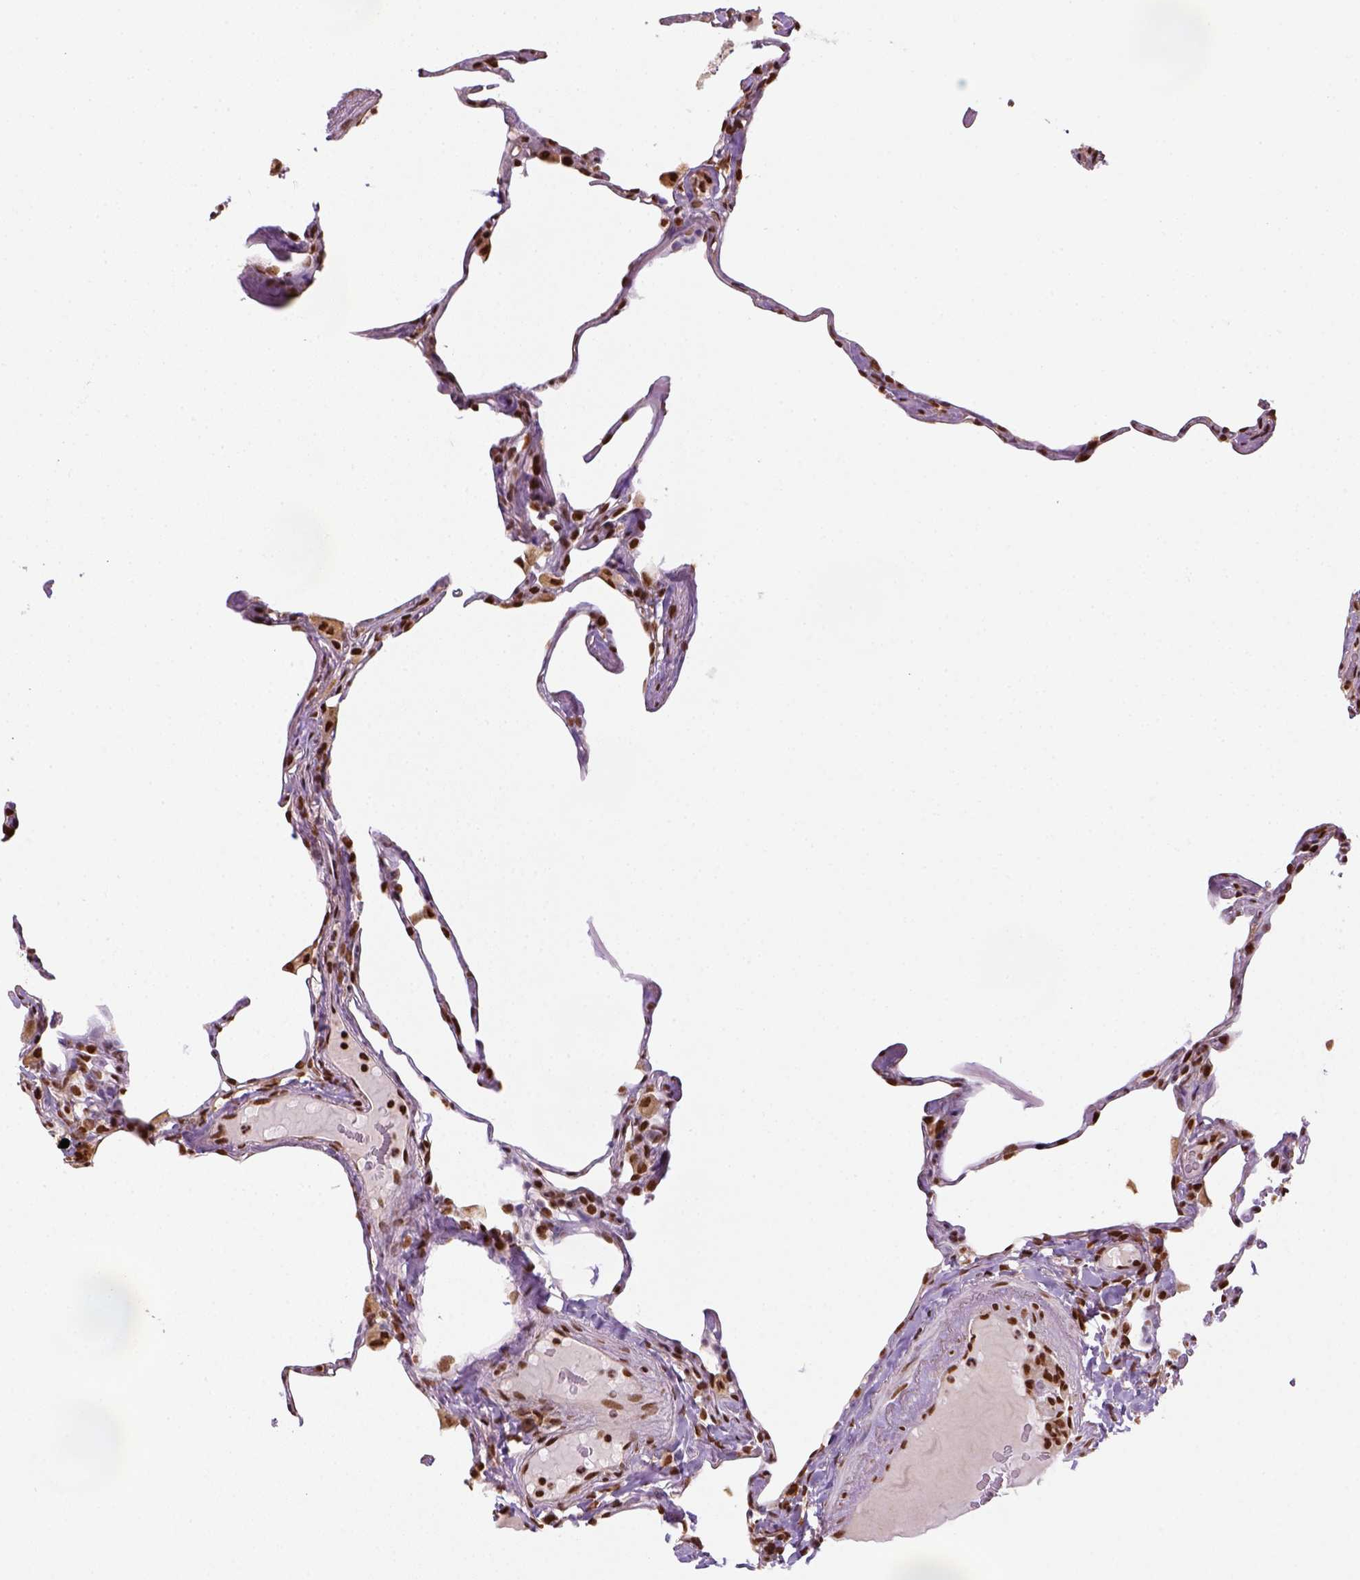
{"staining": {"intensity": "strong", "quantity": ">75%", "location": "nuclear"}, "tissue": "lung", "cell_type": "Alveolar cells", "image_type": "normal", "snomed": [{"axis": "morphology", "description": "Normal tissue, NOS"}, {"axis": "topography", "description": "Lung"}], "caption": "This photomicrograph shows immunohistochemistry (IHC) staining of normal lung, with high strong nuclear positivity in approximately >75% of alveolar cells.", "gene": "CCAR1", "patient": {"sex": "male", "age": 65}}